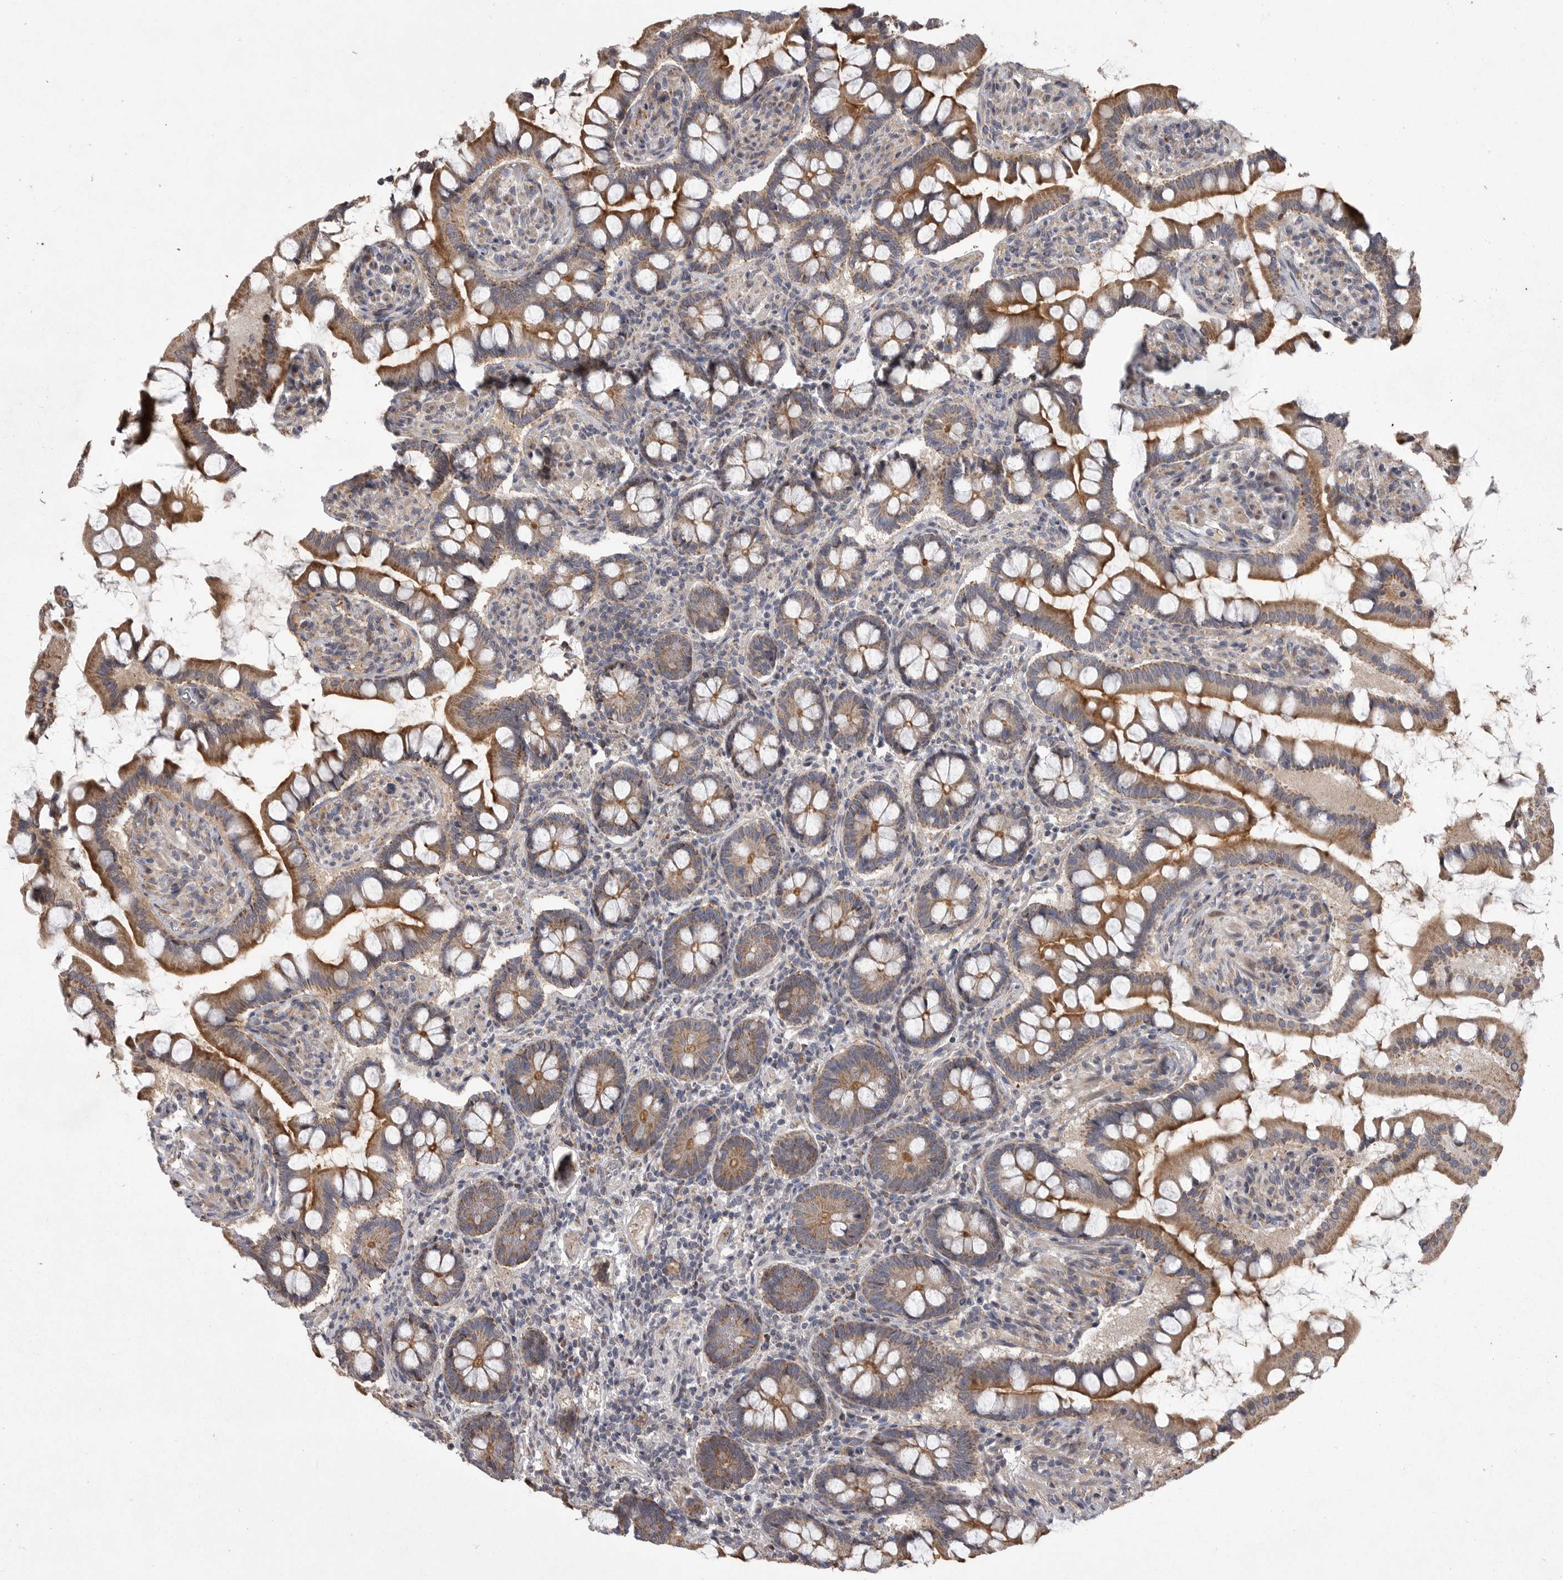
{"staining": {"intensity": "strong", "quantity": ">75%", "location": "cytoplasmic/membranous"}, "tissue": "small intestine", "cell_type": "Glandular cells", "image_type": "normal", "snomed": [{"axis": "morphology", "description": "Normal tissue, NOS"}, {"axis": "topography", "description": "Small intestine"}], "caption": "A histopathology image of human small intestine stained for a protein shows strong cytoplasmic/membranous brown staining in glandular cells. (DAB (3,3'-diaminobenzidine) IHC with brightfield microscopy, high magnification).", "gene": "CRP", "patient": {"sex": "male", "age": 41}}